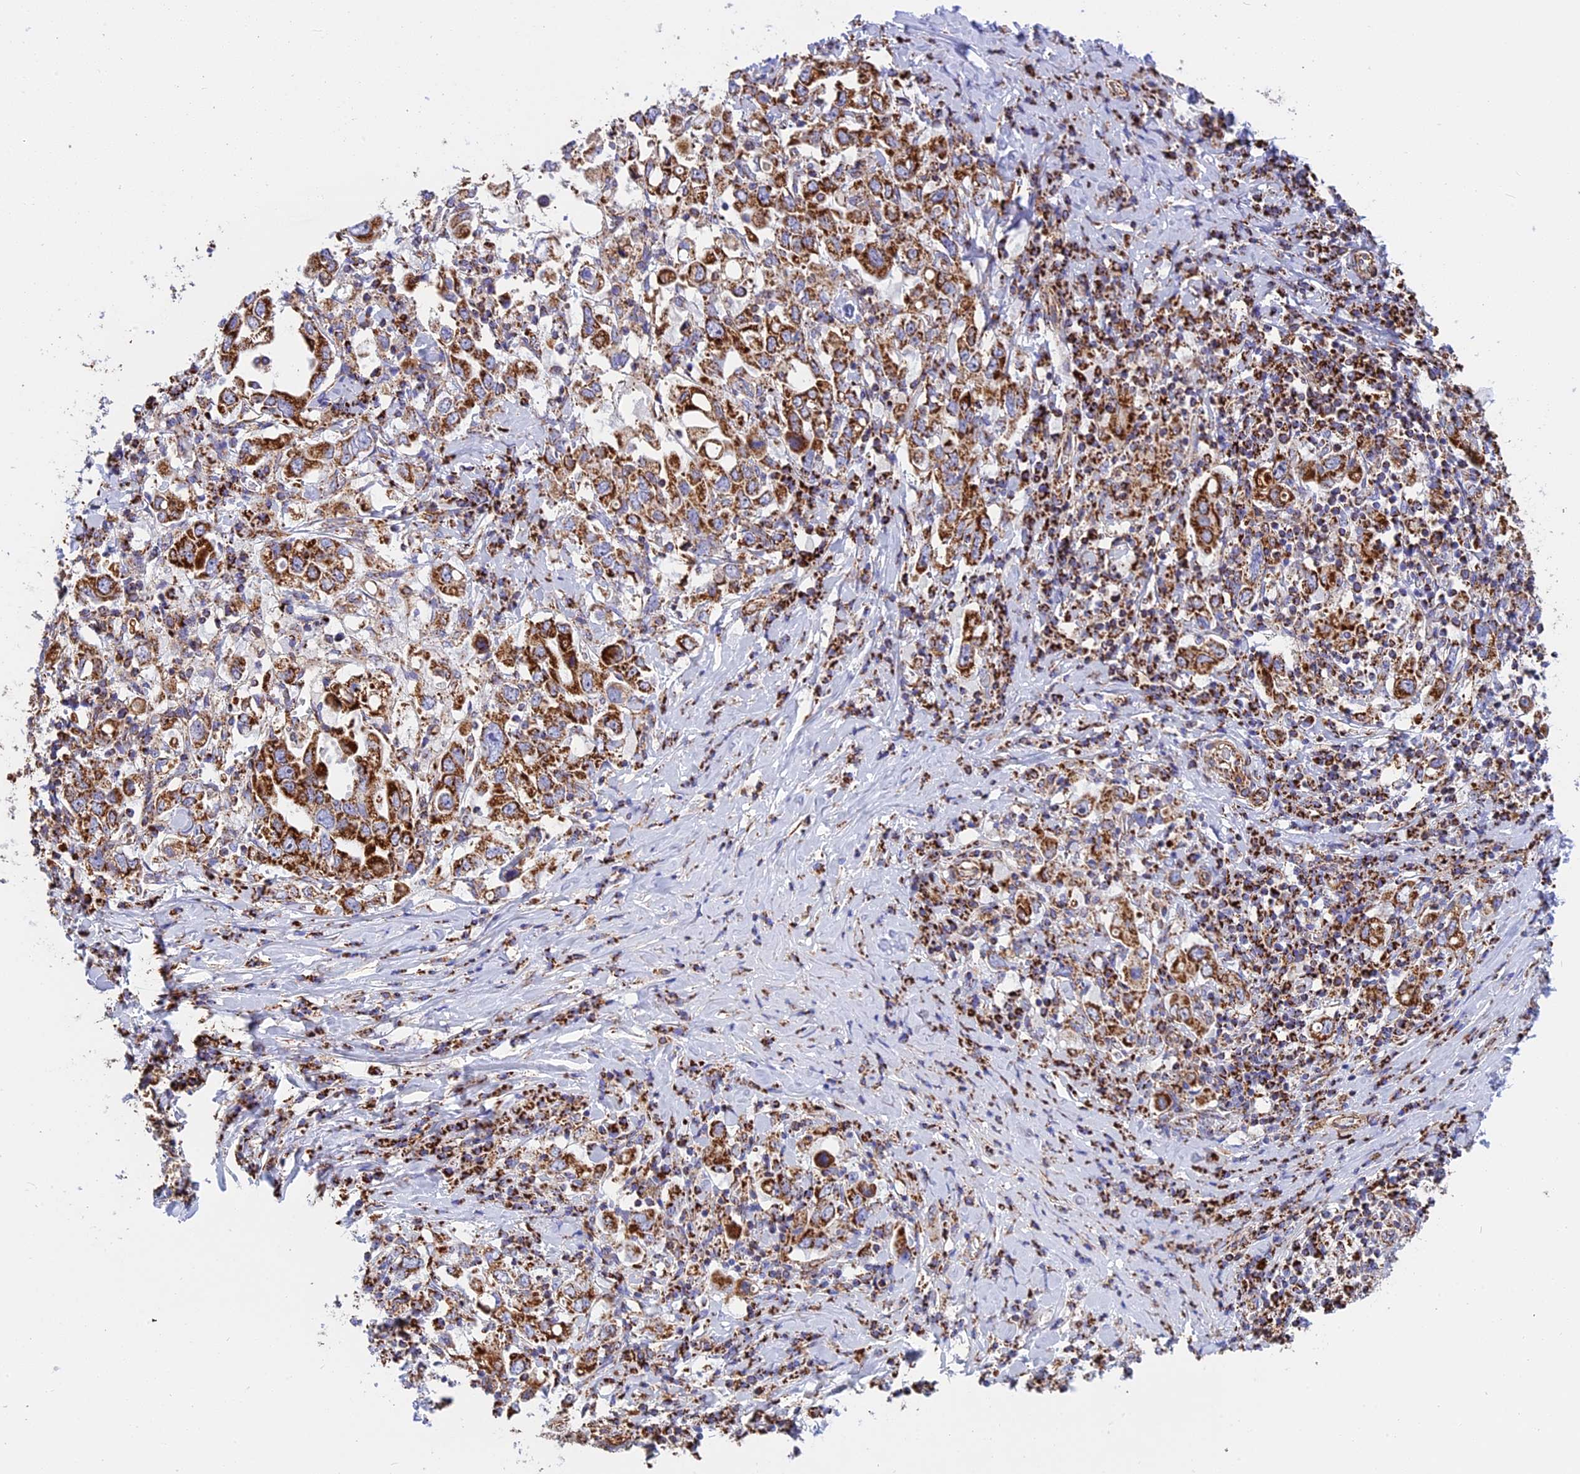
{"staining": {"intensity": "strong", "quantity": ">75%", "location": "cytoplasmic/membranous"}, "tissue": "stomach cancer", "cell_type": "Tumor cells", "image_type": "cancer", "snomed": [{"axis": "morphology", "description": "Adenocarcinoma, NOS"}, {"axis": "topography", "description": "Stomach, upper"}], "caption": "Protein expression analysis of stomach adenocarcinoma exhibits strong cytoplasmic/membranous staining in about >75% of tumor cells.", "gene": "UQCRB", "patient": {"sex": "male", "age": 62}}